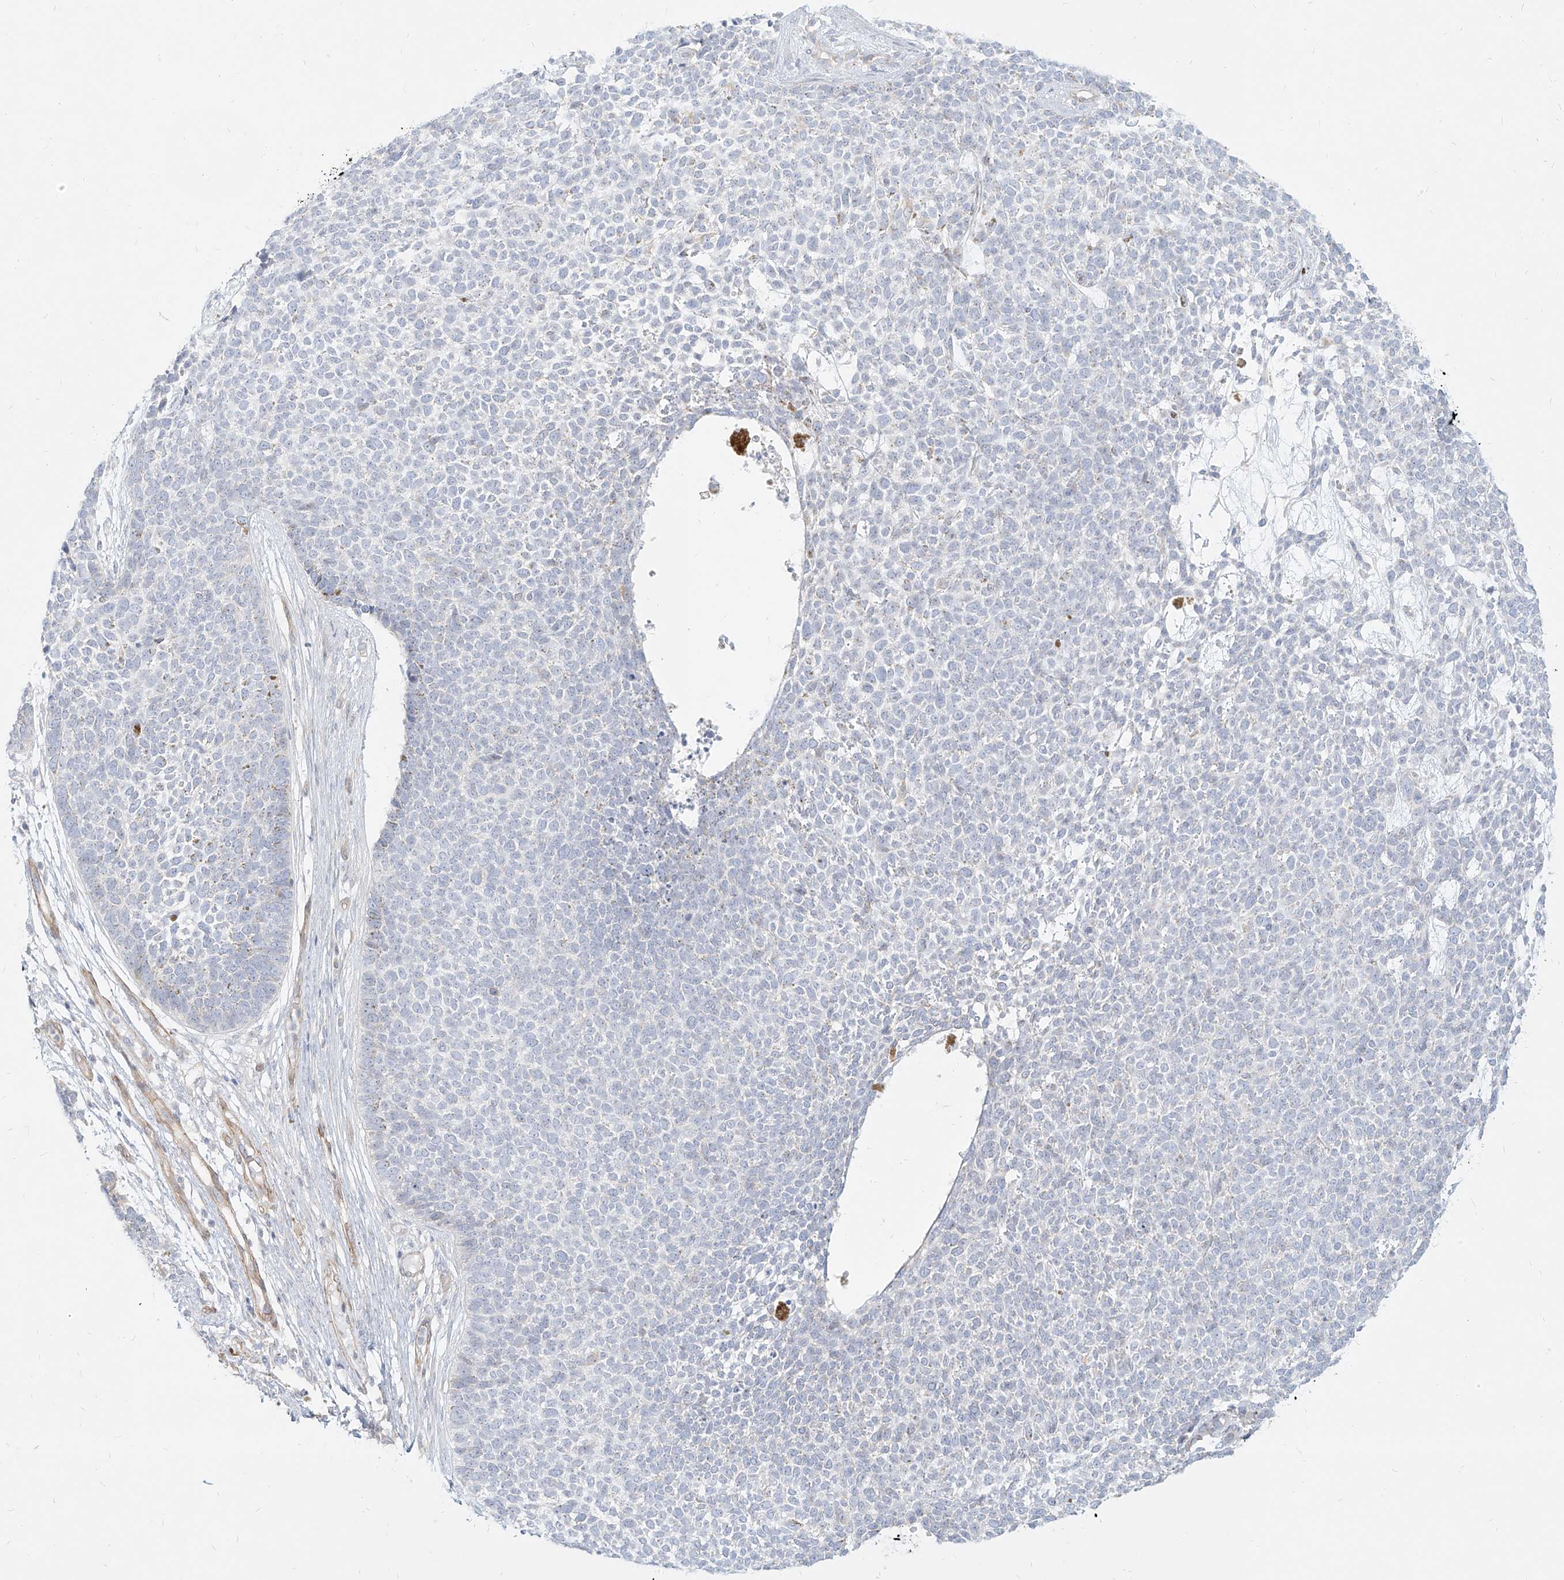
{"staining": {"intensity": "negative", "quantity": "none", "location": "none"}, "tissue": "skin cancer", "cell_type": "Tumor cells", "image_type": "cancer", "snomed": [{"axis": "morphology", "description": "Basal cell carcinoma"}, {"axis": "topography", "description": "Skin"}], "caption": "There is no significant expression in tumor cells of skin cancer (basal cell carcinoma). (IHC, brightfield microscopy, high magnification).", "gene": "ITPKB", "patient": {"sex": "female", "age": 84}}